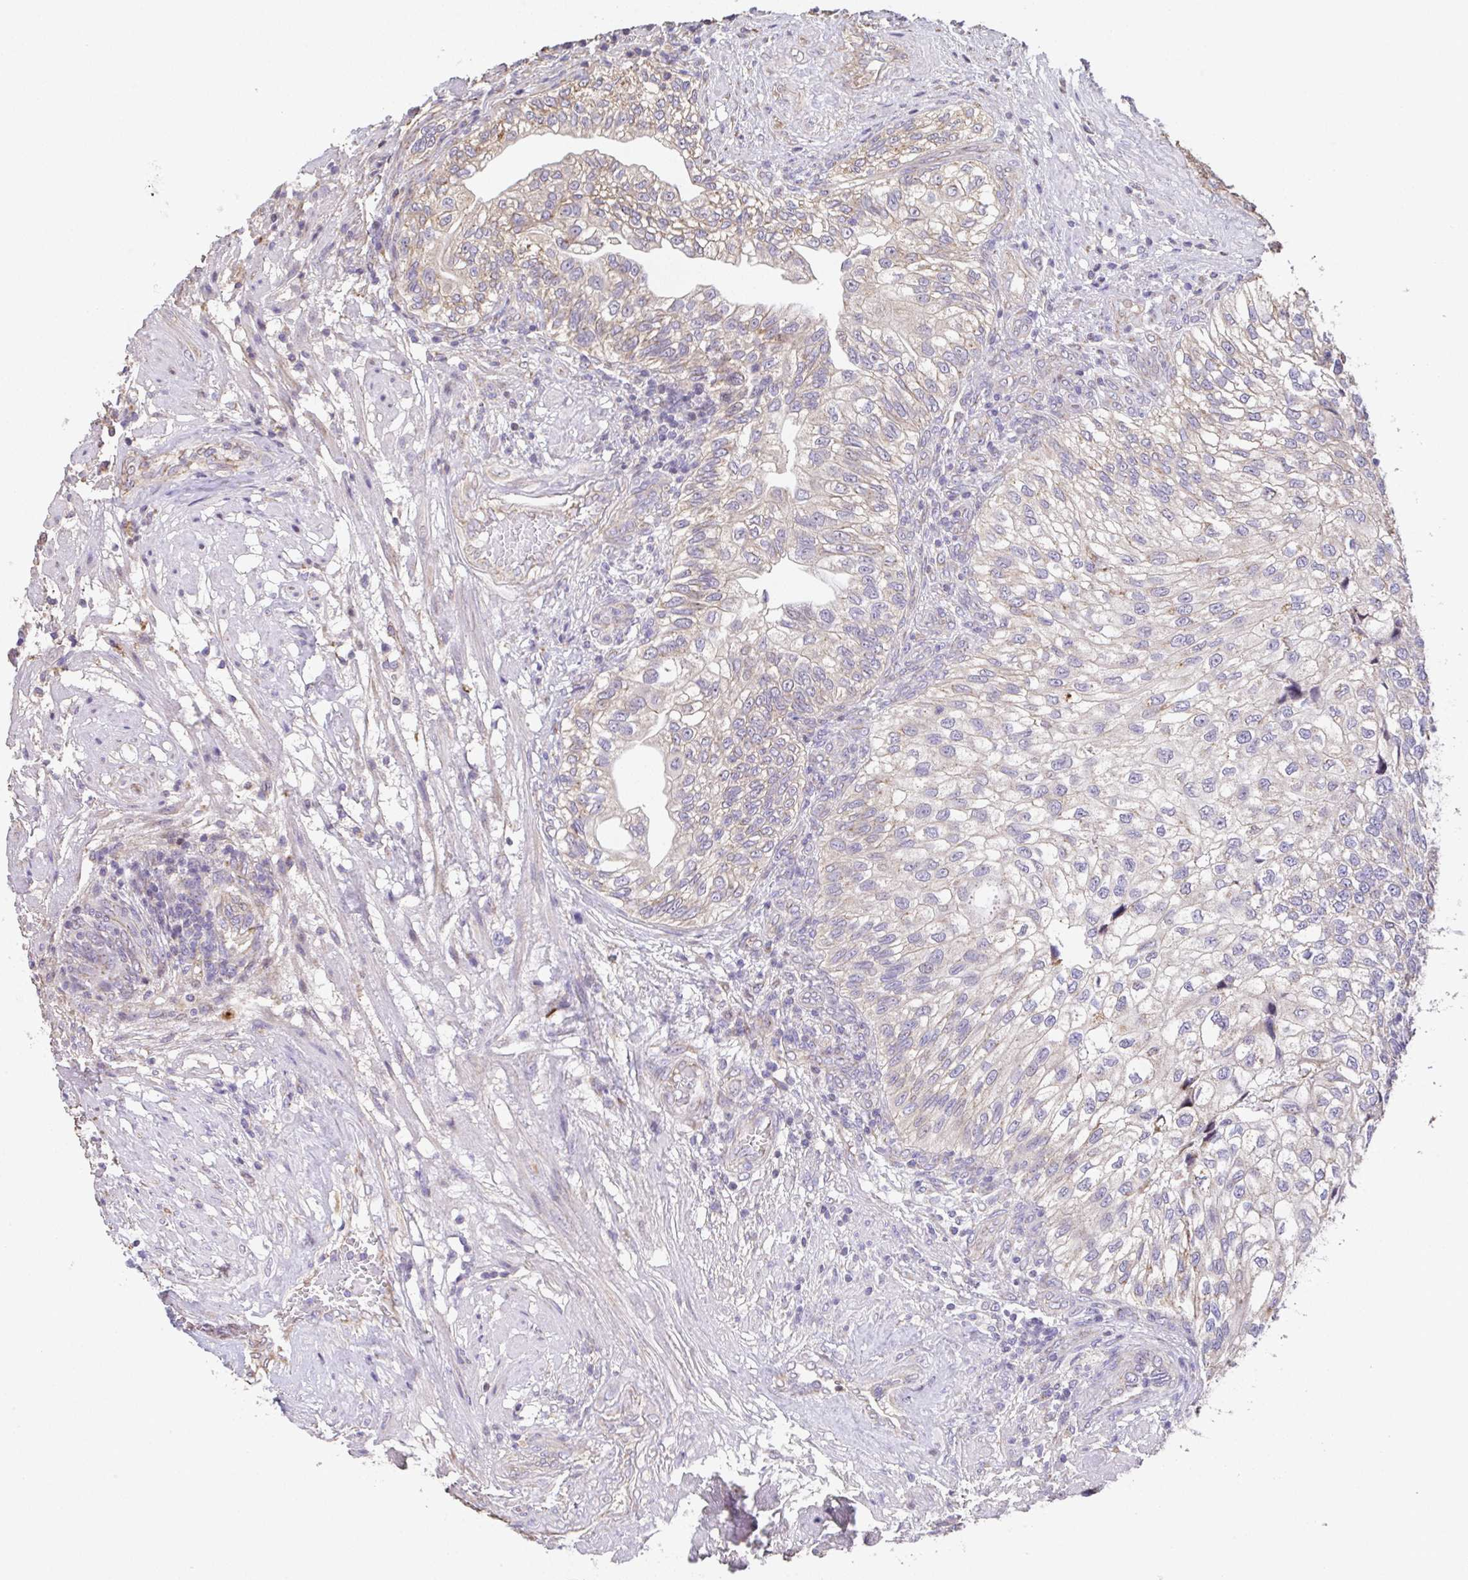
{"staining": {"intensity": "moderate", "quantity": "<25%", "location": "cytoplasmic/membranous"}, "tissue": "urothelial cancer", "cell_type": "Tumor cells", "image_type": "cancer", "snomed": [{"axis": "morphology", "description": "Urothelial carcinoma, NOS"}, {"axis": "topography", "description": "Urinary bladder"}], "caption": "Human transitional cell carcinoma stained for a protein (brown) exhibits moderate cytoplasmic/membranous positive expression in approximately <25% of tumor cells.", "gene": "RUNDC3B", "patient": {"sex": "male", "age": 87}}